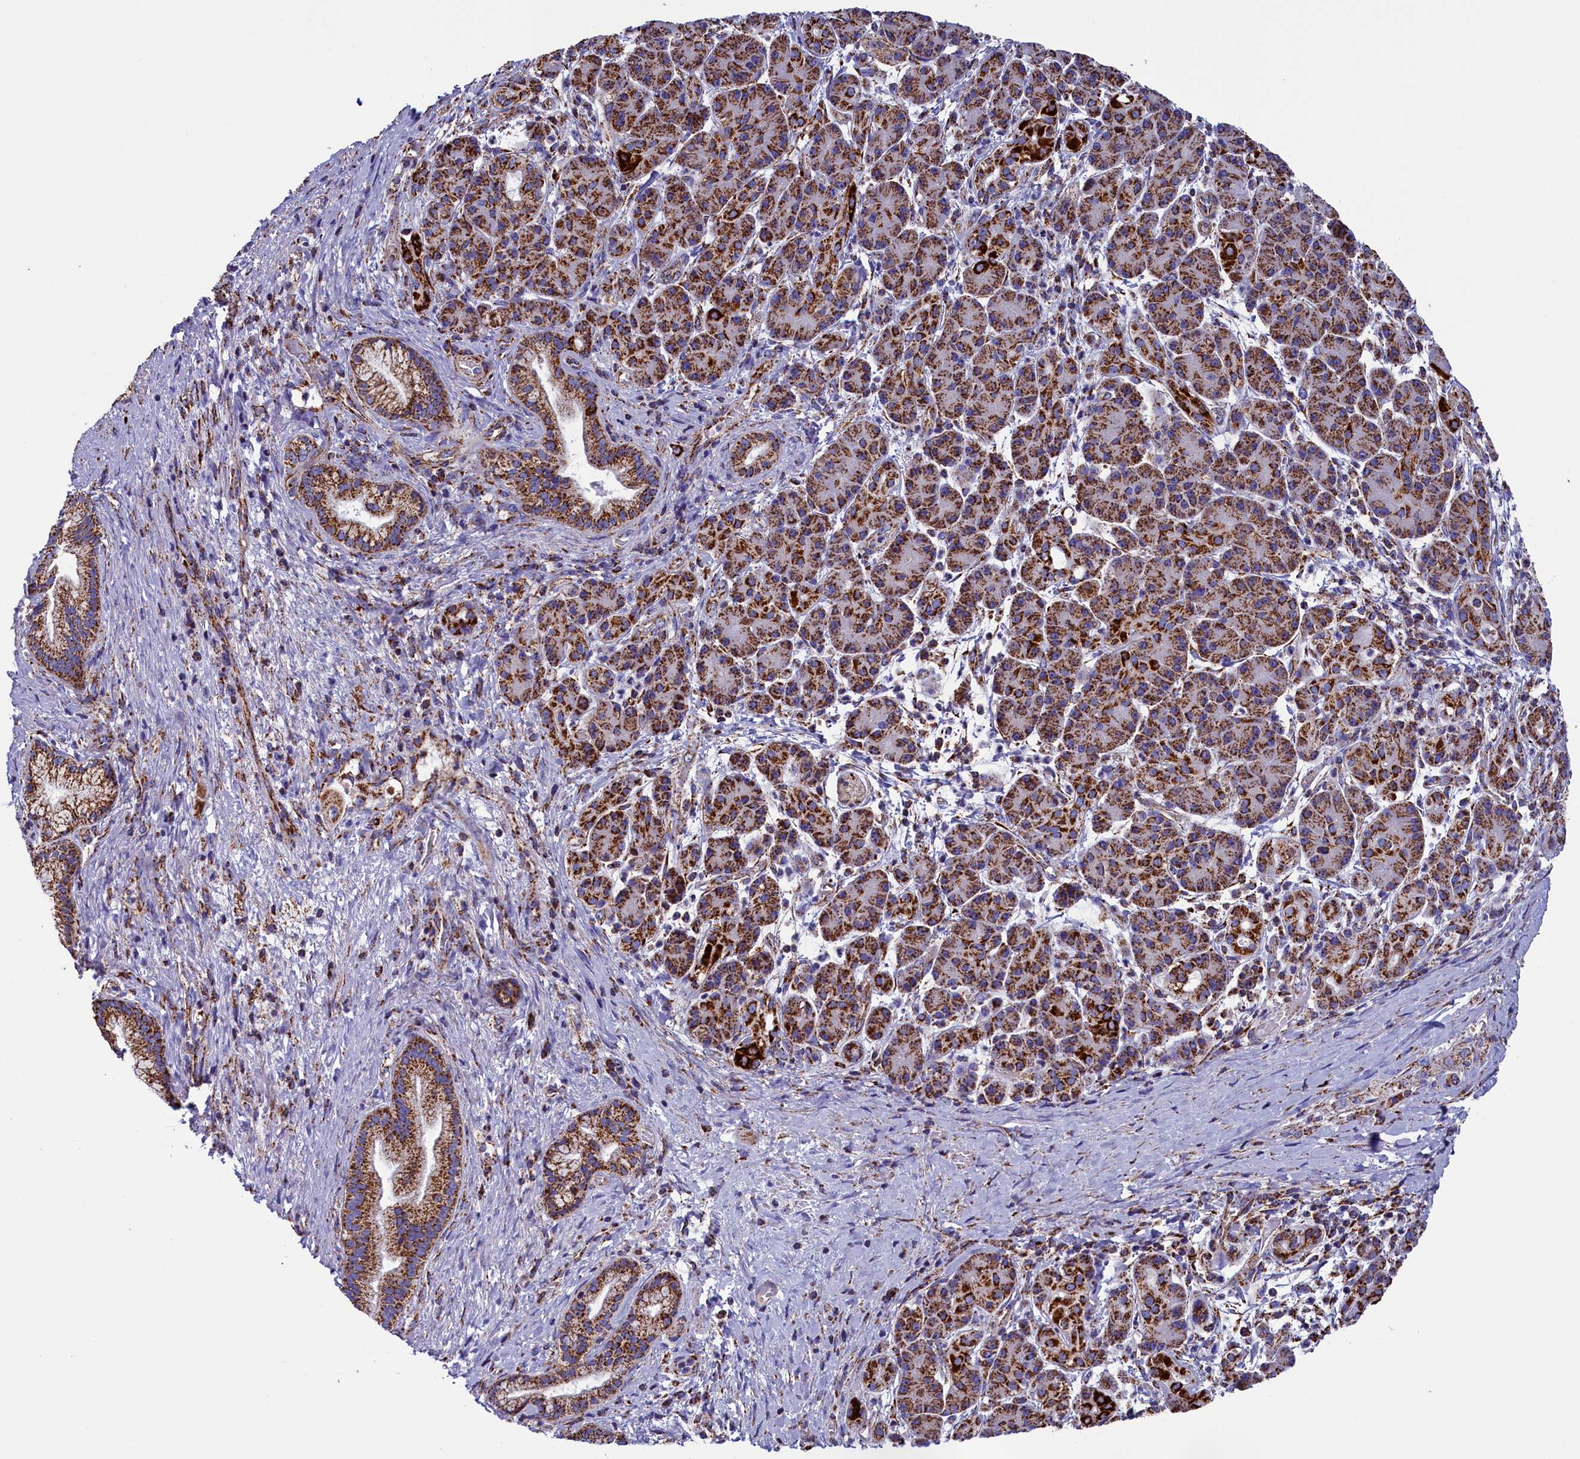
{"staining": {"intensity": "strong", "quantity": ">75%", "location": "cytoplasmic/membranous"}, "tissue": "pancreatic cancer", "cell_type": "Tumor cells", "image_type": "cancer", "snomed": [{"axis": "morphology", "description": "Adenocarcinoma, NOS"}, {"axis": "topography", "description": "Pancreas"}], "caption": "Immunohistochemistry (IHC) image of pancreatic cancer stained for a protein (brown), which displays high levels of strong cytoplasmic/membranous staining in approximately >75% of tumor cells.", "gene": "SLC39A3", "patient": {"sex": "female", "age": 77}}